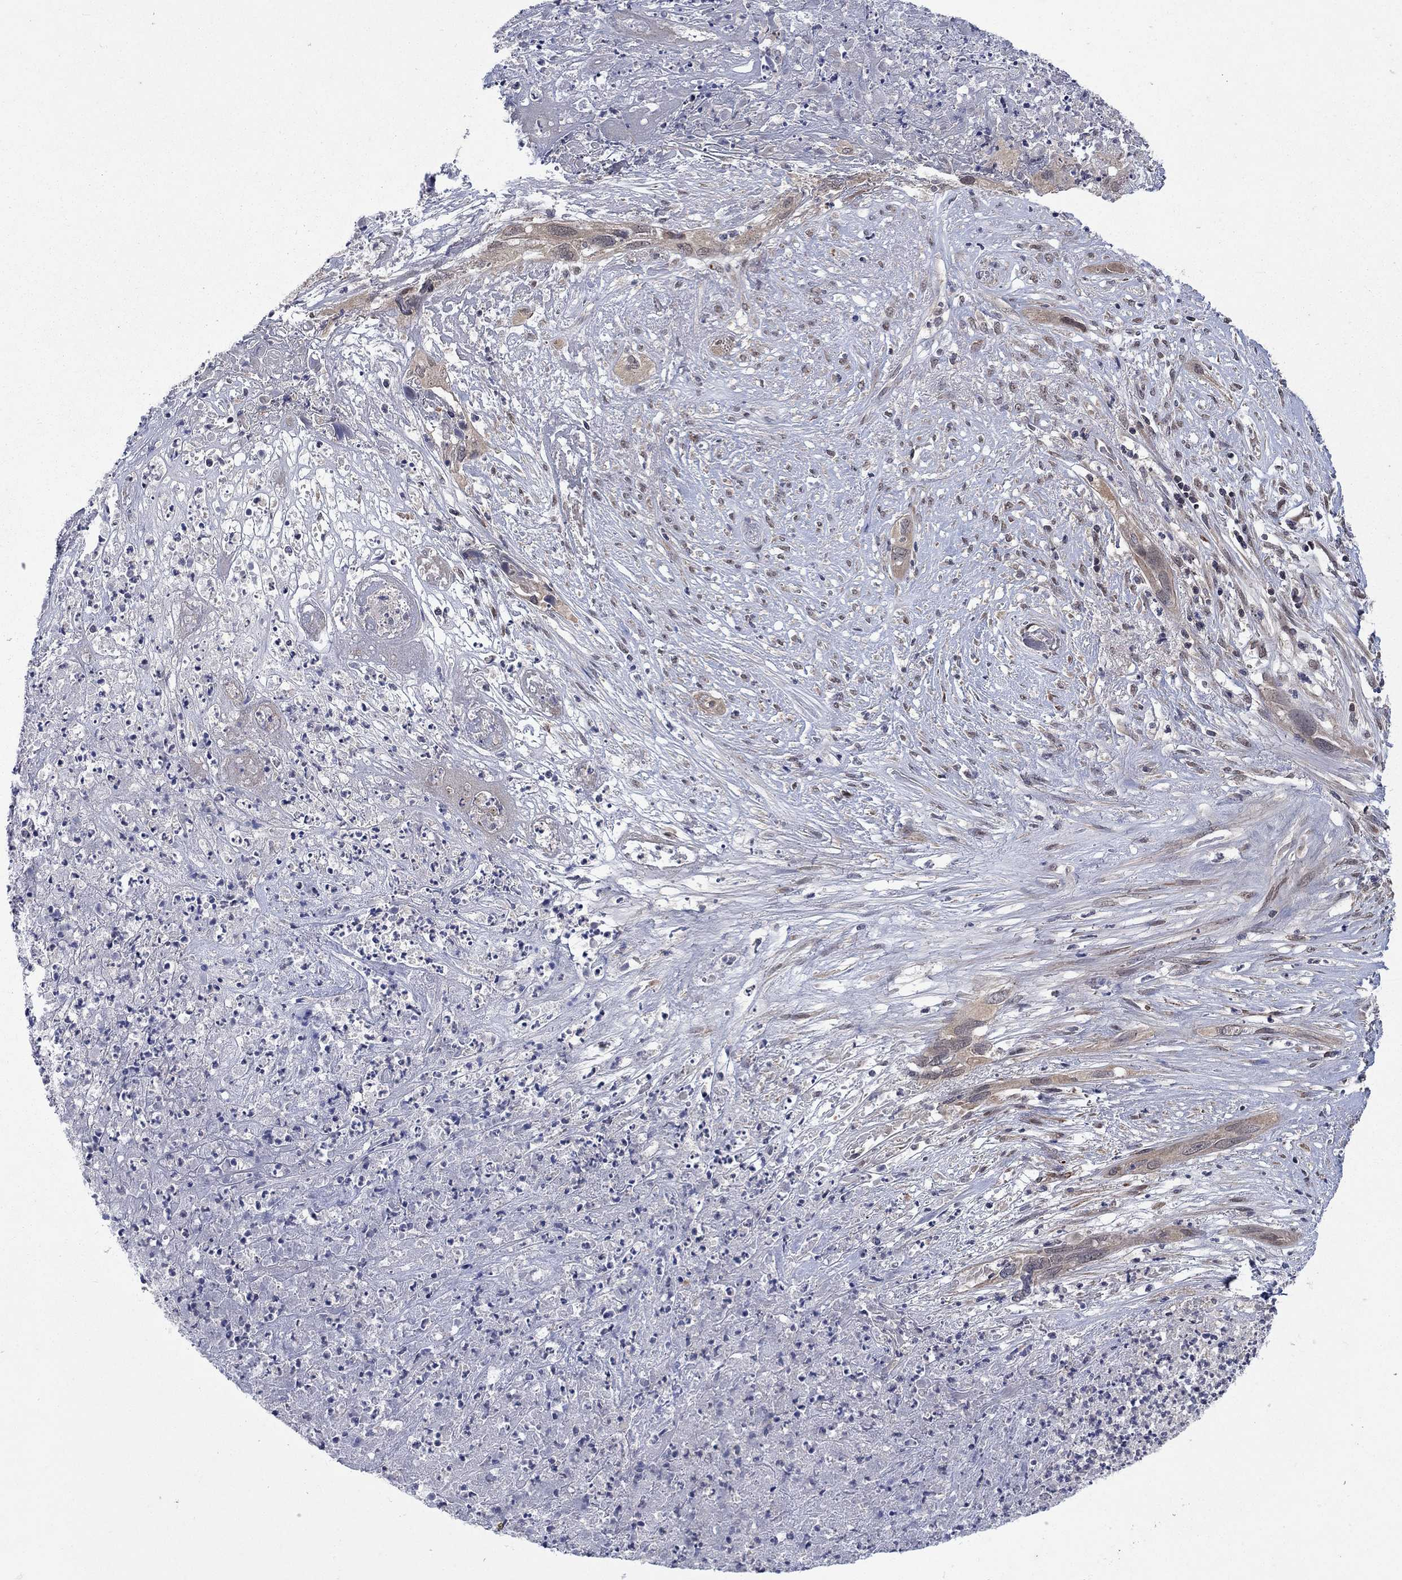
{"staining": {"intensity": "weak", "quantity": "25%-75%", "location": "cytoplasmic/membranous"}, "tissue": "cervical cancer", "cell_type": "Tumor cells", "image_type": "cancer", "snomed": [{"axis": "morphology", "description": "Squamous cell carcinoma, NOS"}, {"axis": "topography", "description": "Cervix"}], "caption": "Squamous cell carcinoma (cervical) stained for a protein exhibits weak cytoplasmic/membranous positivity in tumor cells.", "gene": "IAH1", "patient": {"sex": "female", "age": 57}}